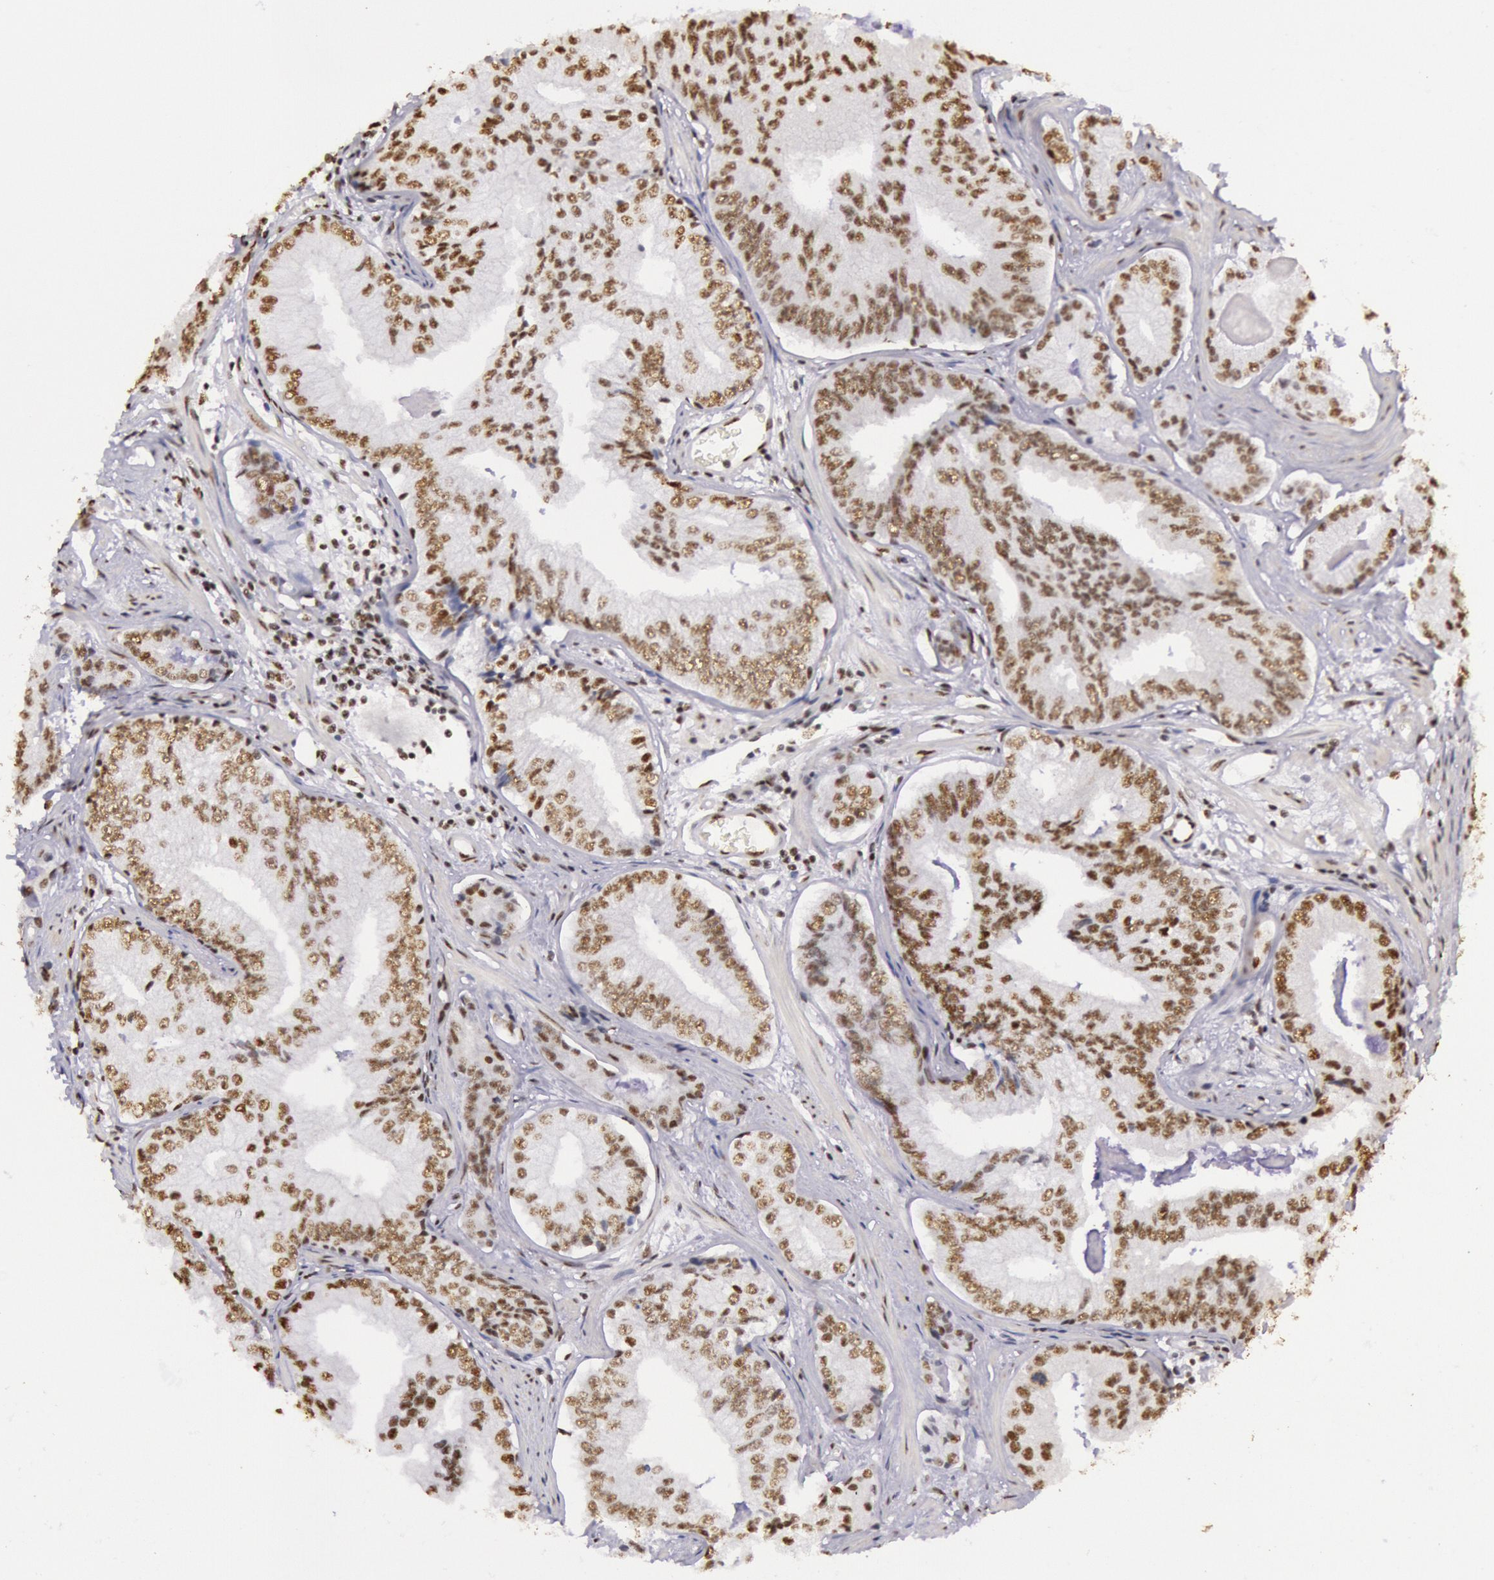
{"staining": {"intensity": "moderate", "quantity": ">75%", "location": "nuclear"}, "tissue": "prostate cancer", "cell_type": "Tumor cells", "image_type": "cancer", "snomed": [{"axis": "morphology", "description": "Adenocarcinoma, High grade"}, {"axis": "topography", "description": "Prostate"}], "caption": "The image exhibits immunohistochemical staining of prostate adenocarcinoma (high-grade). There is moderate nuclear staining is identified in about >75% of tumor cells. (Brightfield microscopy of DAB IHC at high magnification).", "gene": "HNRNPH2", "patient": {"sex": "male", "age": 56}}